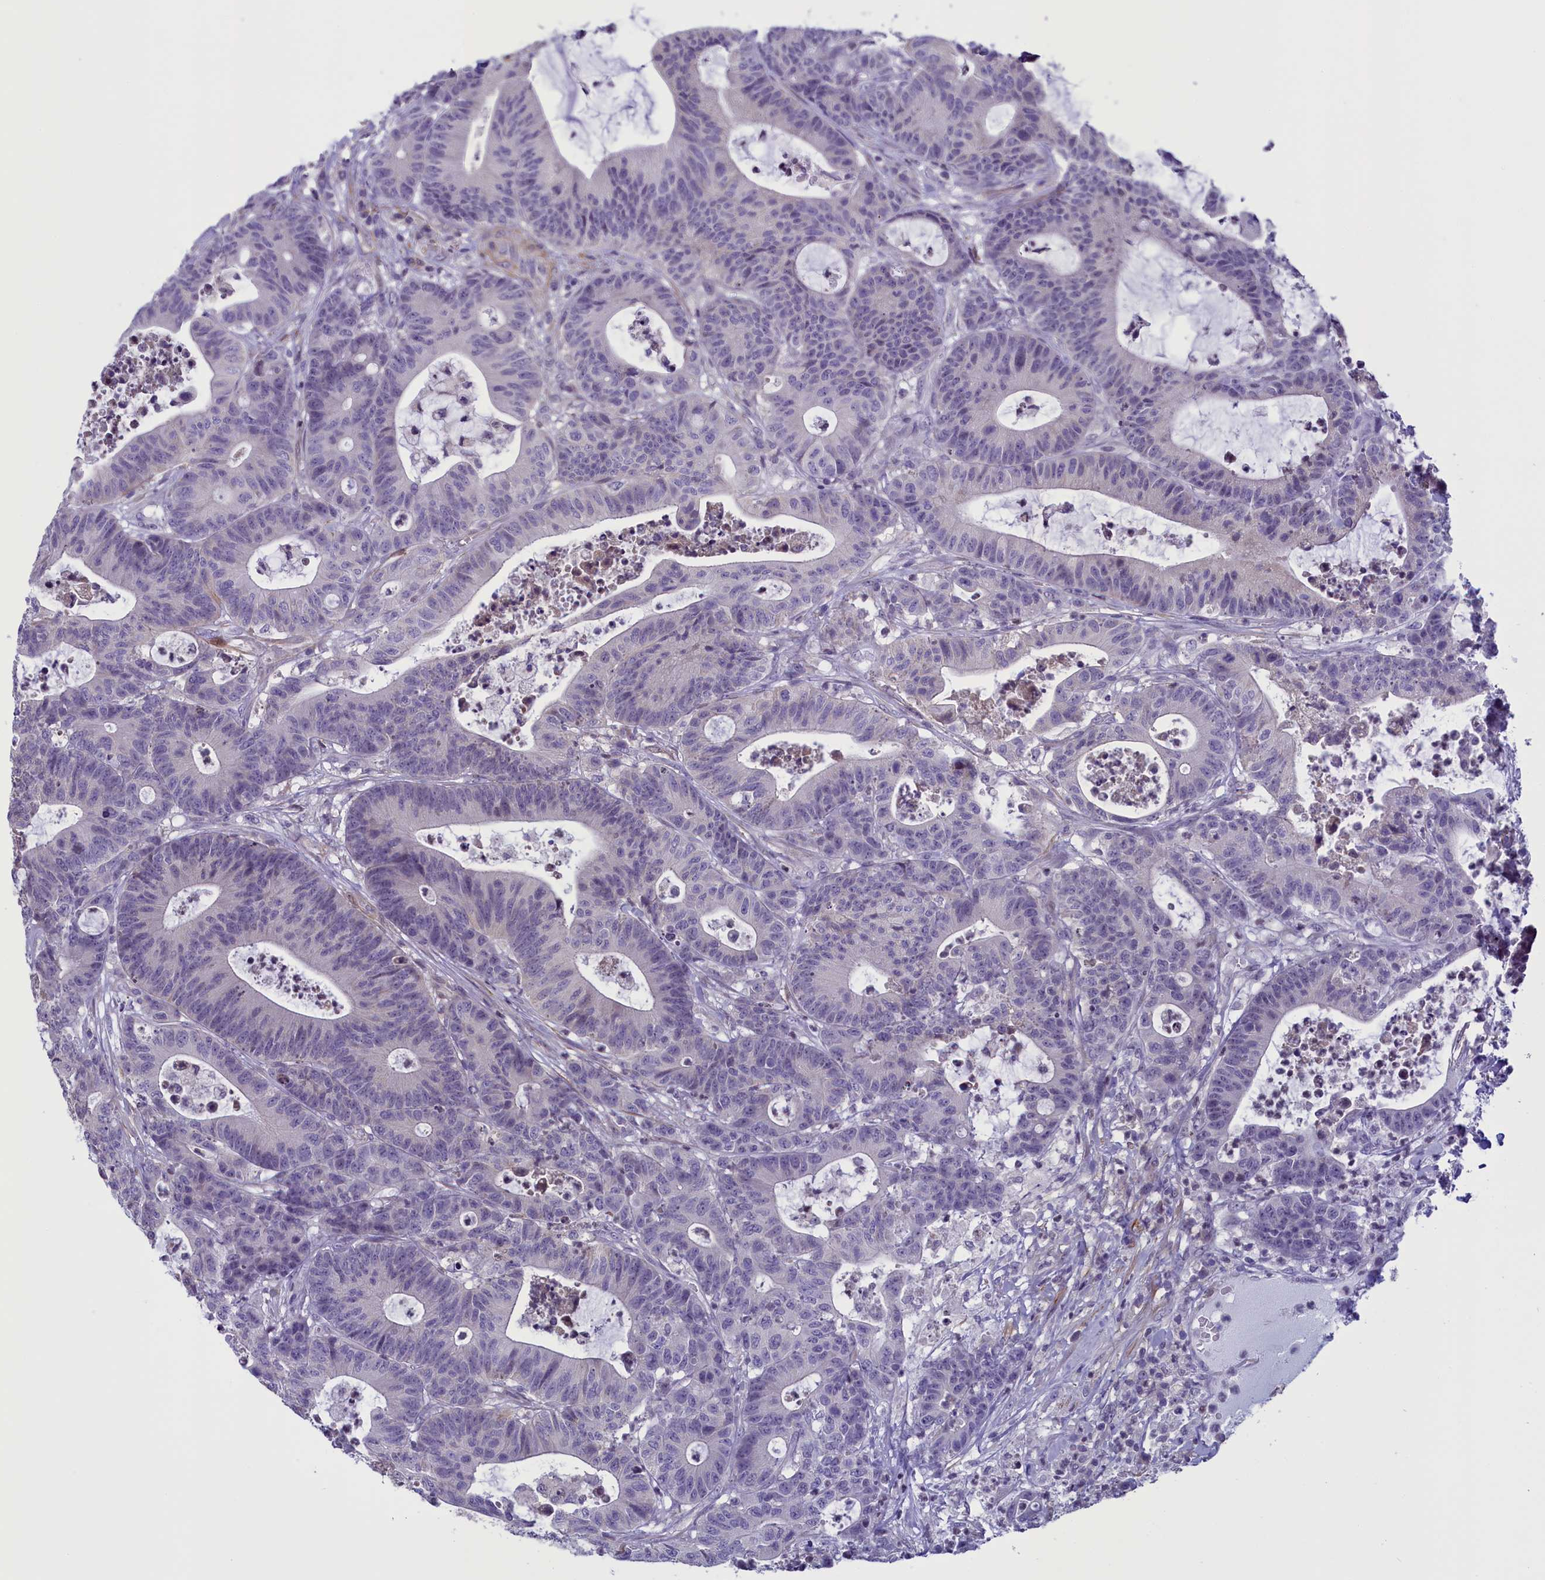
{"staining": {"intensity": "negative", "quantity": "none", "location": "none"}, "tissue": "colorectal cancer", "cell_type": "Tumor cells", "image_type": "cancer", "snomed": [{"axis": "morphology", "description": "Adenocarcinoma, NOS"}, {"axis": "topography", "description": "Colon"}], "caption": "Micrograph shows no protein staining in tumor cells of colorectal cancer tissue.", "gene": "IGSF6", "patient": {"sex": "female", "age": 84}}